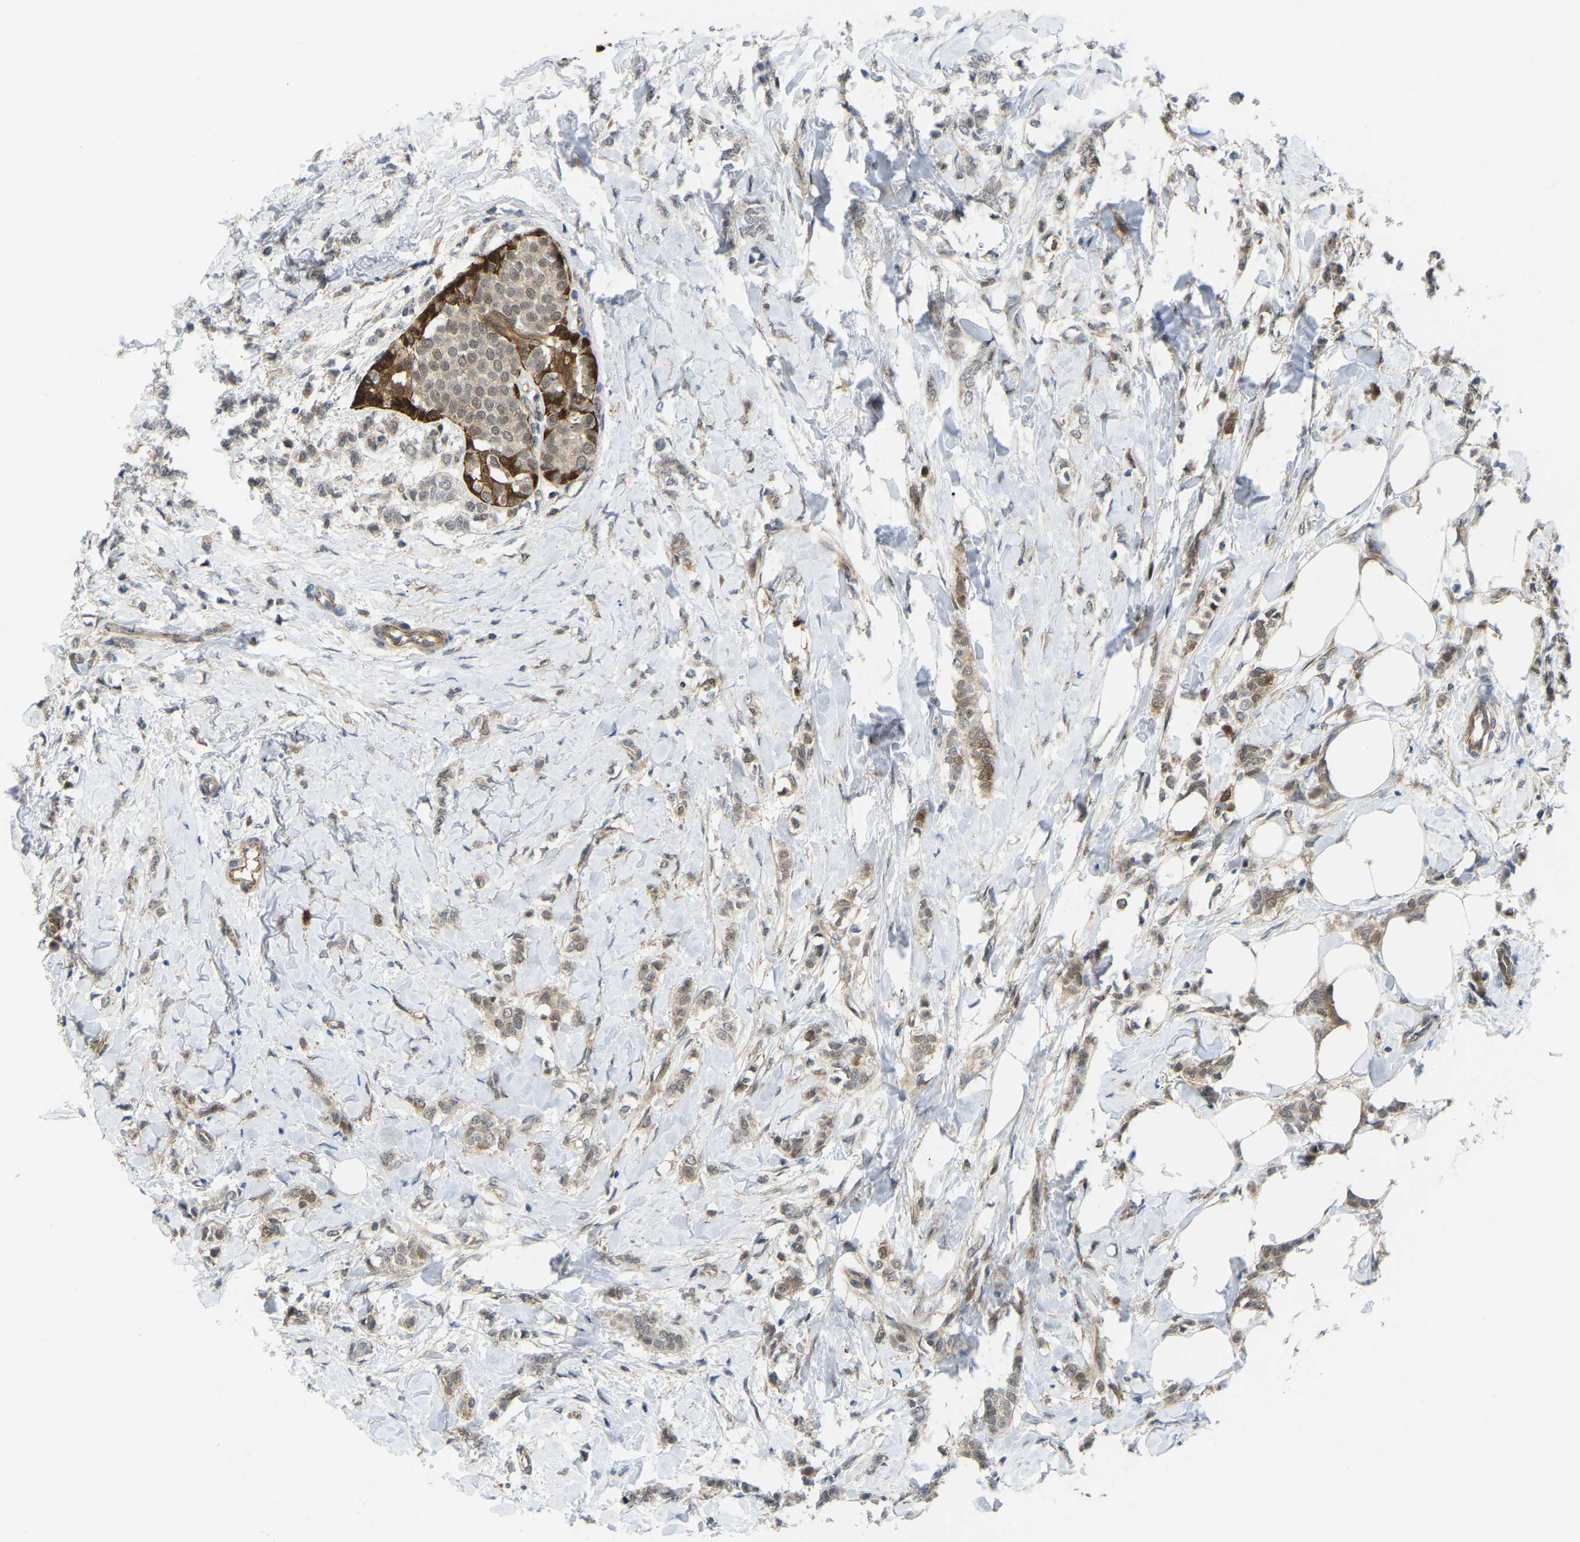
{"staining": {"intensity": "weak", "quantity": ">75%", "location": "cytoplasmic/membranous,nuclear"}, "tissue": "breast cancer", "cell_type": "Tumor cells", "image_type": "cancer", "snomed": [{"axis": "morphology", "description": "Lobular carcinoma, in situ"}, {"axis": "morphology", "description": "Lobular carcinoma"}, {"axis": "topography", "description": "Breast"}], "caption": "Protein expression analysis of human lobular carcinoma (breast) reveals weak cytoplasmic/membranous and nuclear expression in approximately >75% of tumor cells.", "gene": "SERPINB5", "patient": {"sex": "female", "age": 41}}